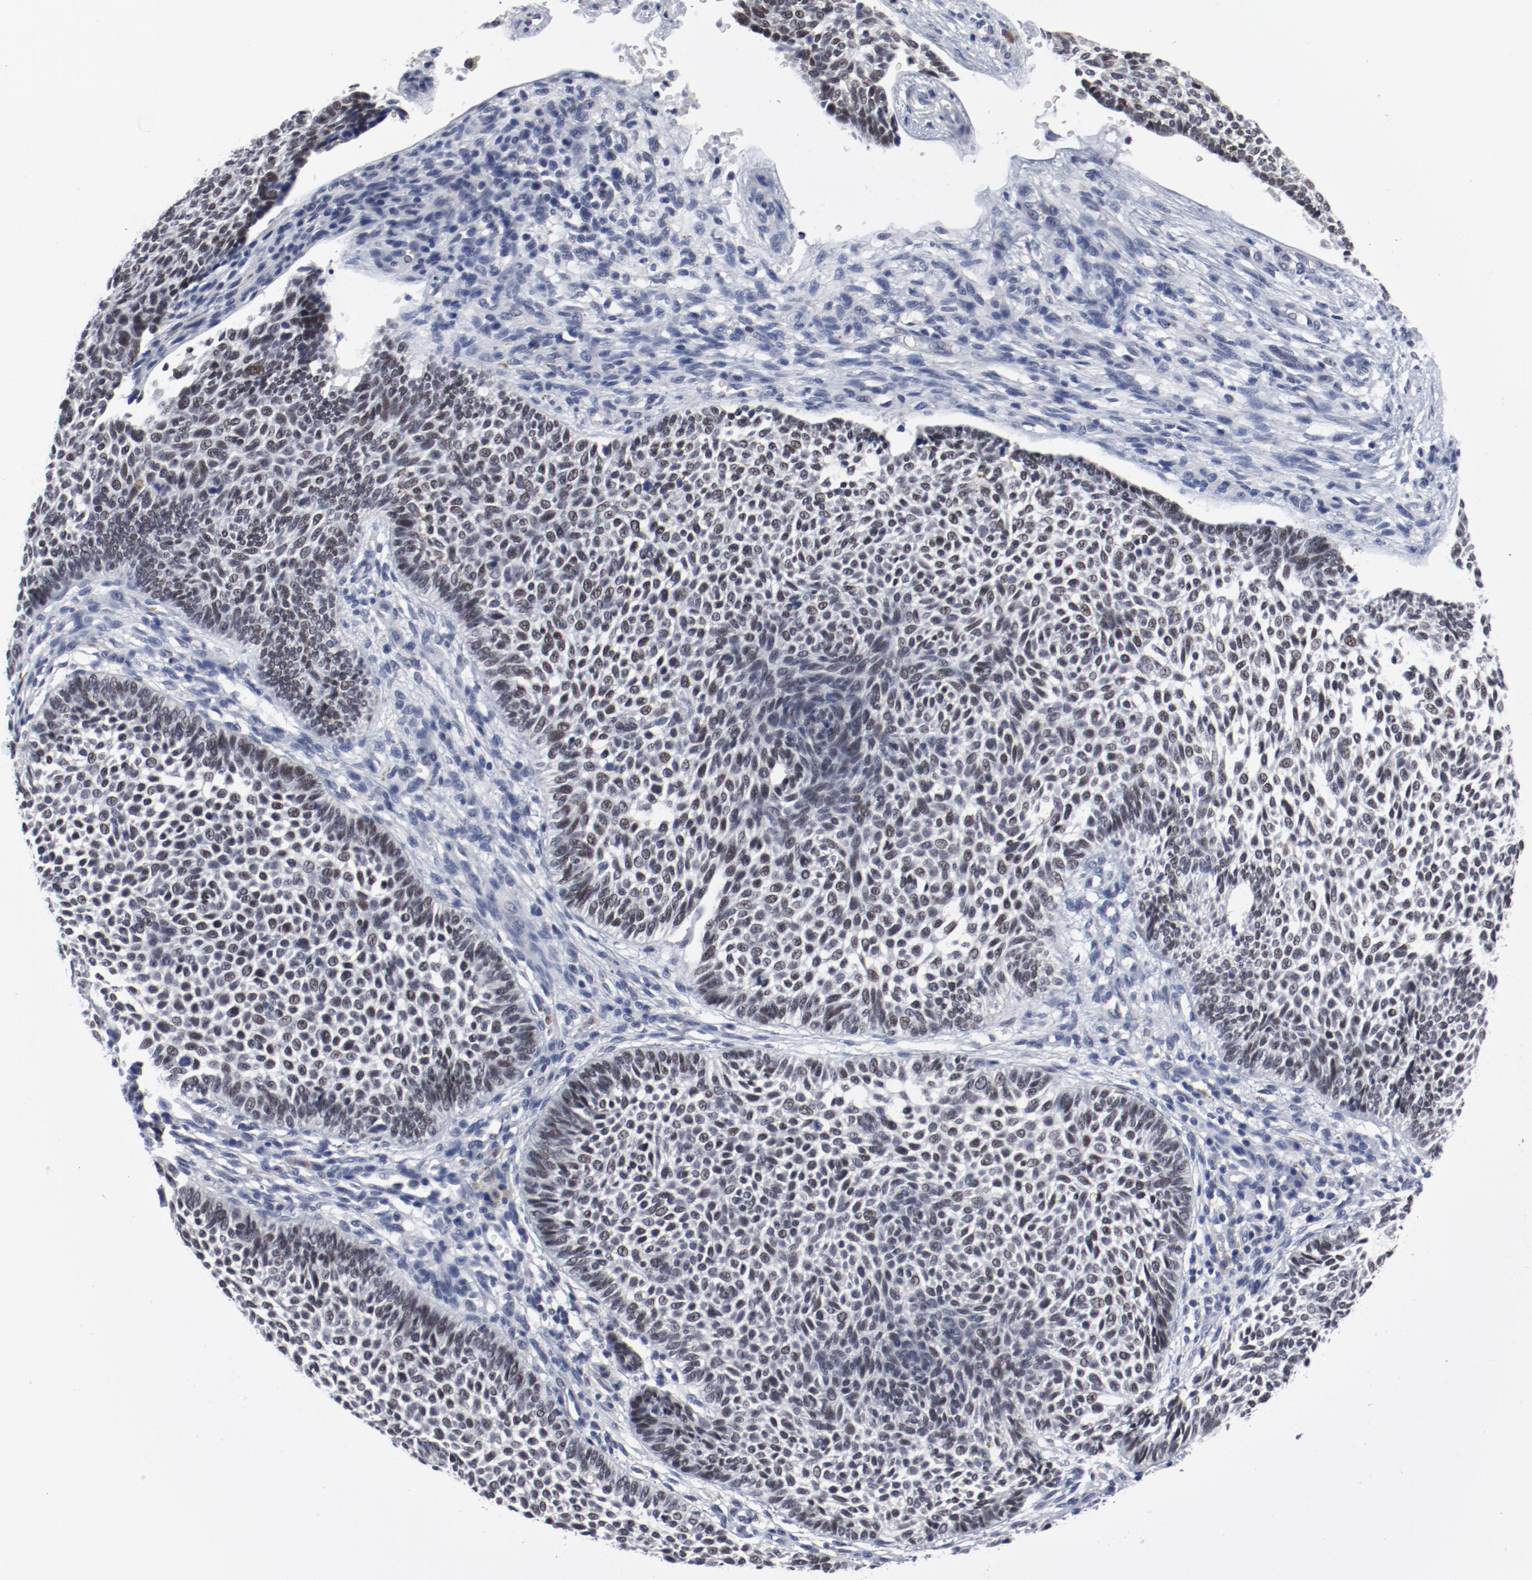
{"staining": {"intensity": "weak", "quantity": "25%-75%", "location": "nuclear"}, "tissue": "skin cancer", "cell_type": "Tumor cells", "image_type": "cancer", "snomed": [{"axis": "morphology", "description": "Normal tissue, NOS"}, {"axis": "morphology", "description": "Basal cell carcinoma"}, {"axis": "topography", "description": "Skin"}], "caption": "IHC (DAB) staining of skin cancer (basal cell carcinoma) shows weak nuclear protein staining in approximately 25%-75% of tumor cells.", "gene": "ANKLE2", "patient": {"sex": "male", "age": 87}}